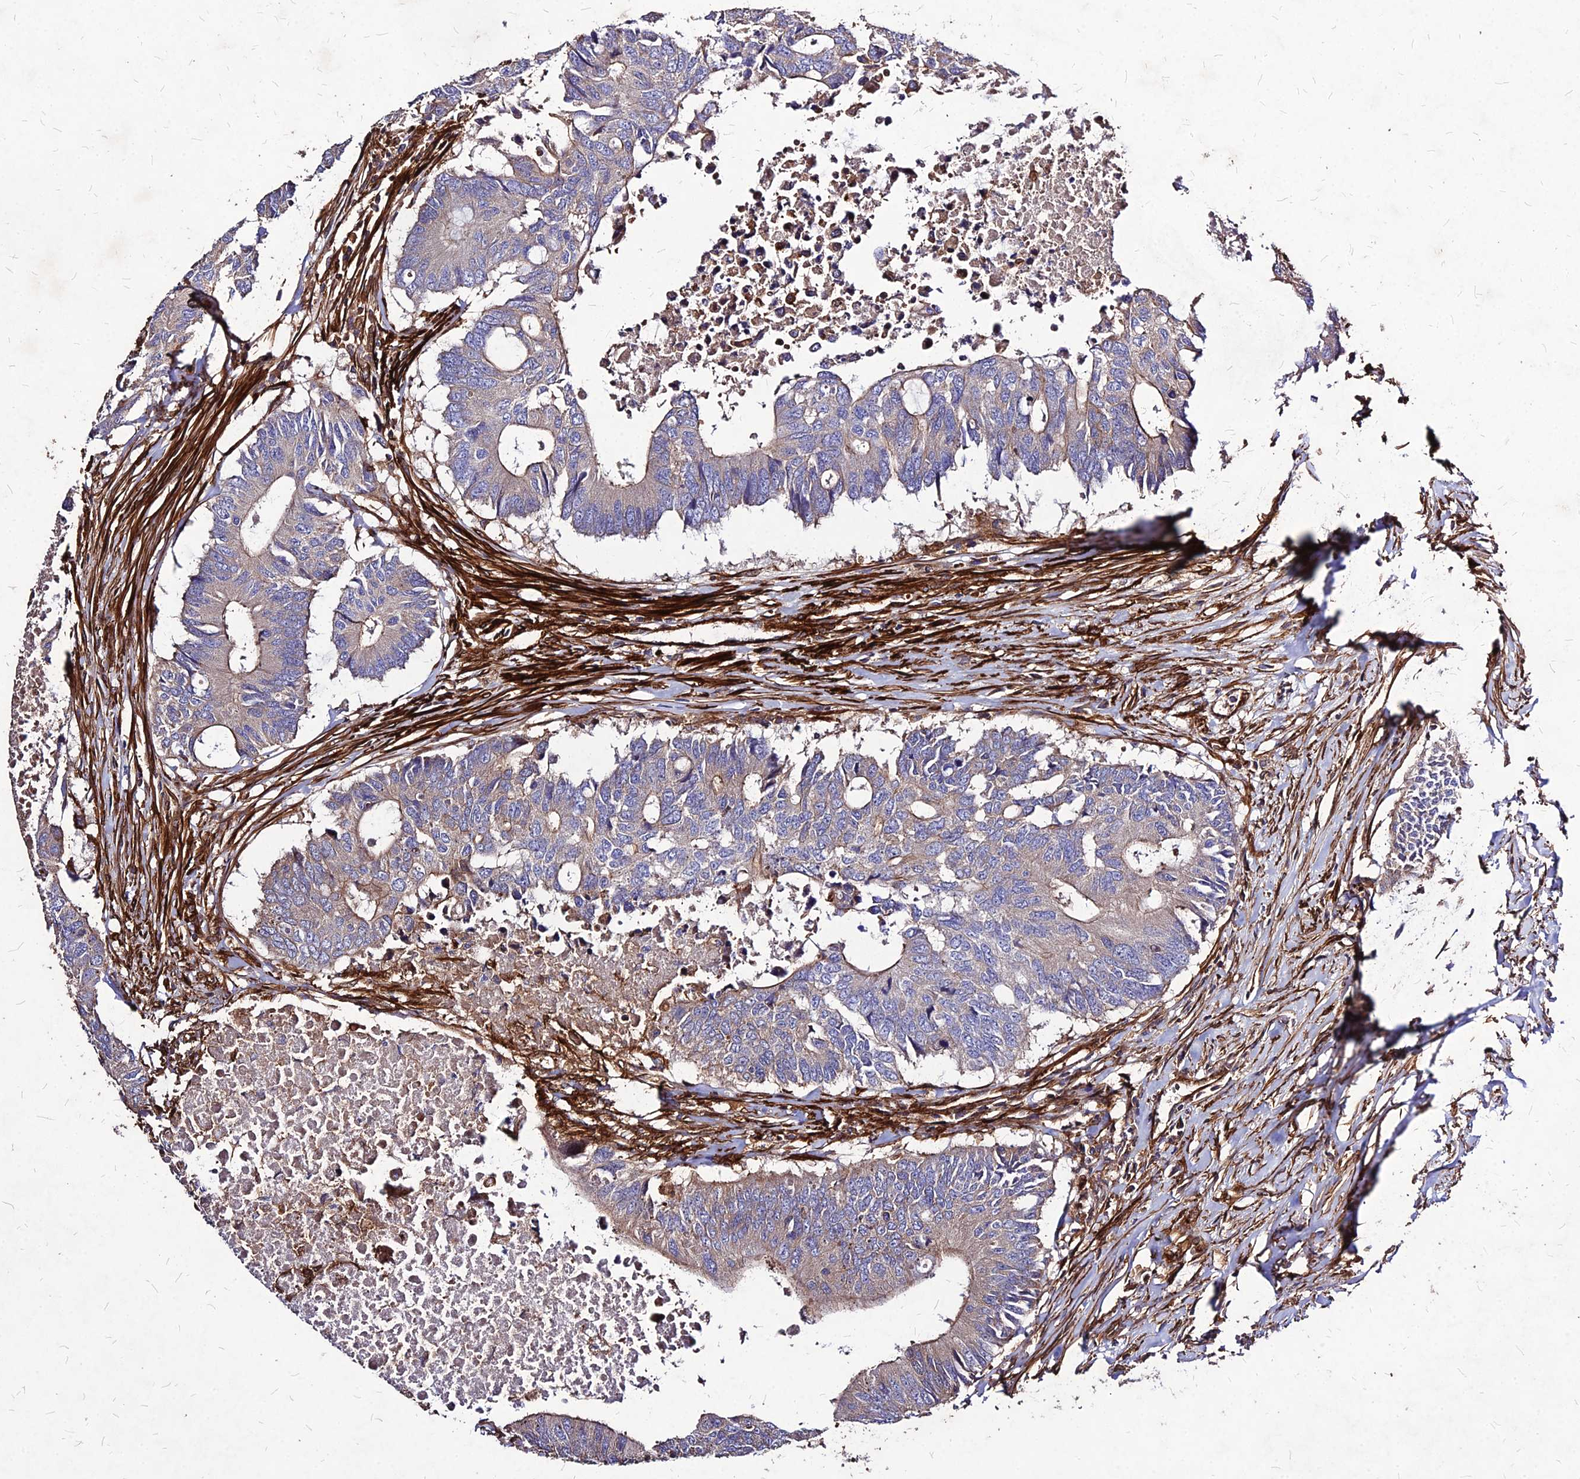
{"staining": {"intensity": "weak", "quantity": ">75%", "location": "cytoplasmic/membranous"}, "tissue": "colorectal cancer", "cell_type": "Tumor cells", "image_type": "cancer", "snomed": [{"axis": "morphology", "description": "Adenocarcinoma, NOS"}, {"axis": "topography", "description": "Colon"}], "caption": "Protein analysis of colorectal cancer (adenocarcinoma) tissue reveals weak cytoplasmic/membranous staining in about >75% of tumor cells.", "gene": "EFCC1", "patient": {"sex": "male", "age": 71}}